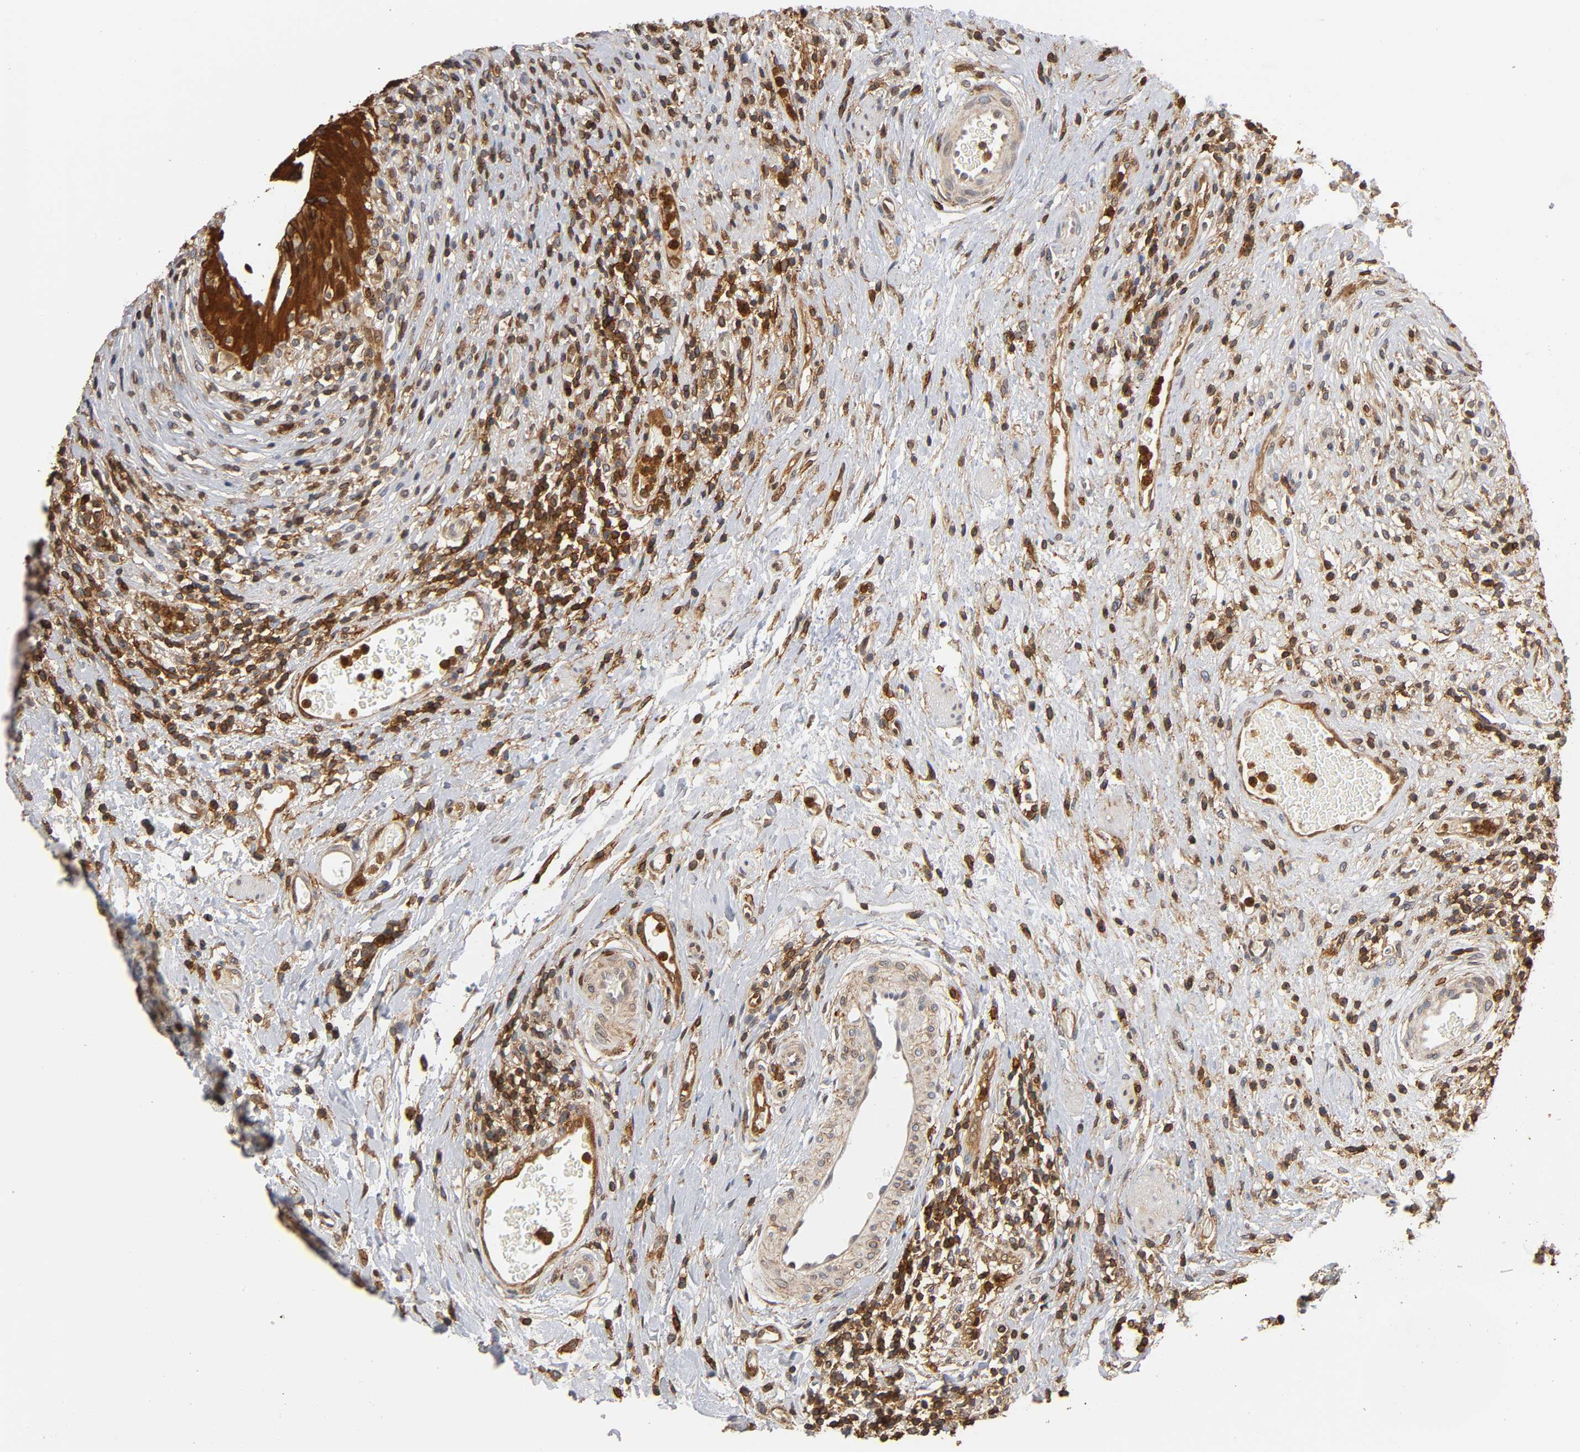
{"staining": {"intensity": "strong", "quantity": ">75%", "location": "cytoplasmic/membranous,nuclear"}, "tissue": "urinary bladder", "cell_type": "Urothelial cells", "image_type": "normal", "snomed": [{"axis": "morphology", "description": "Normal tissue, NOS"}, {"axis": "morphology", "description": "Urothelial carcinoma, High grade"}, {"axis": "topography", "description": "Urinary bladder"}], "caption": "Normal urinary bladder demonstrates strong cytoplasmic/membranous,nuclear staining in about >75% of urothelial cells.", "gene": "ANXA11", "patient": {"sex": "male", "age": 51}}